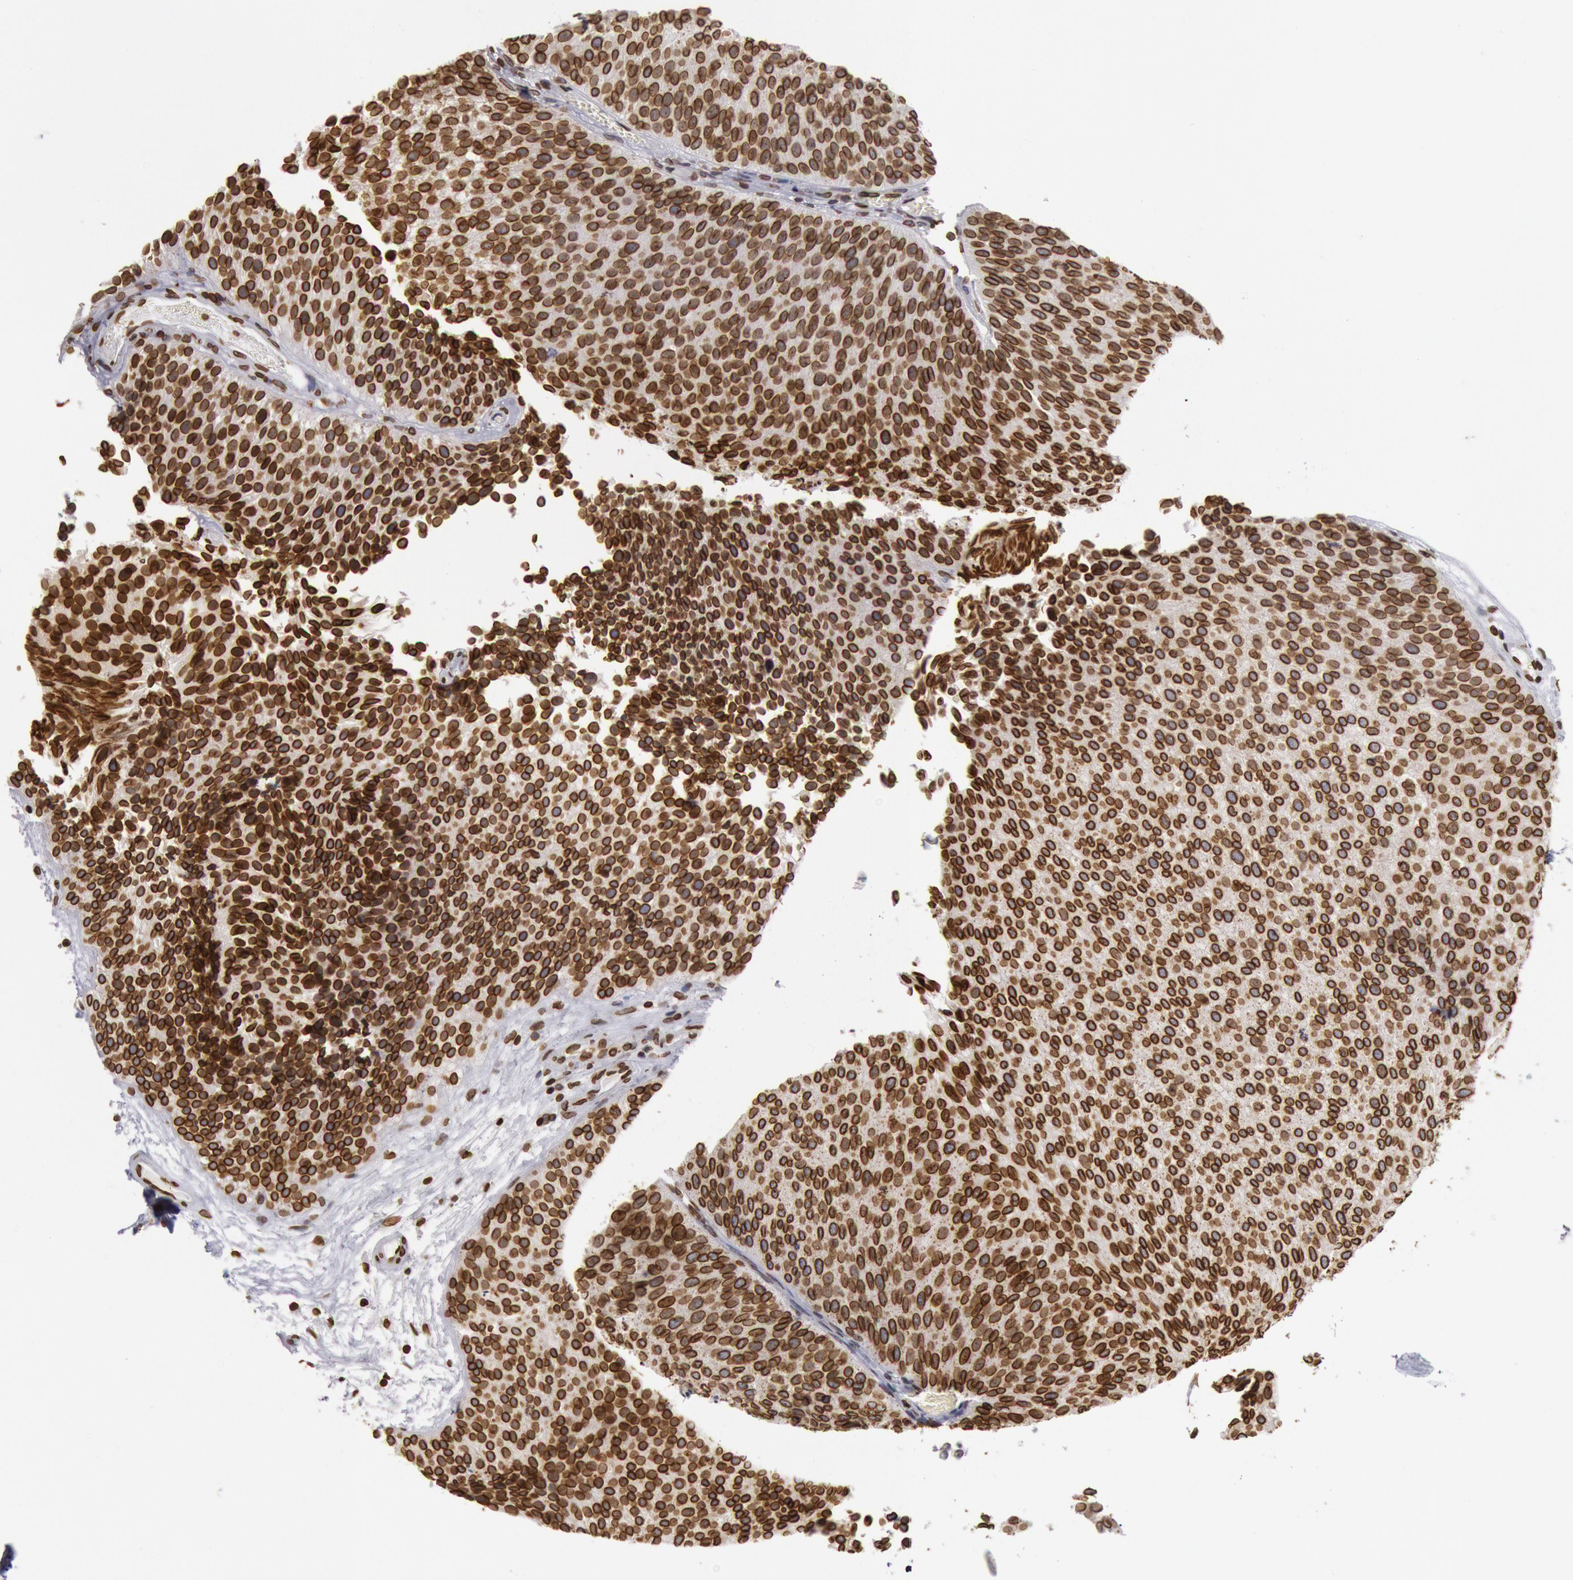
{"staining": {"intensity": "strong", "quantity": ">75%", "location": "cytoplasmic/membranous,nuclear"}, "tissue": "urothelial cancer", "cell_type": "Tumor cells", "image_type": "cancer", "snomed": [{"axis": "morphology", "description": "Urothelial carcinoma, Low grade"}, {"axis": "topography", "description": "Urinary bladder"}], "caption": "The micrograph reveals staining of urothelial carcinoma (low-grade), revealing strong cytoplasmic/membranous and nuclear protein positivity (brown color) within tumor cells.", "gene": "SUN2", "patient": {"sex": "male", "age": 84}}